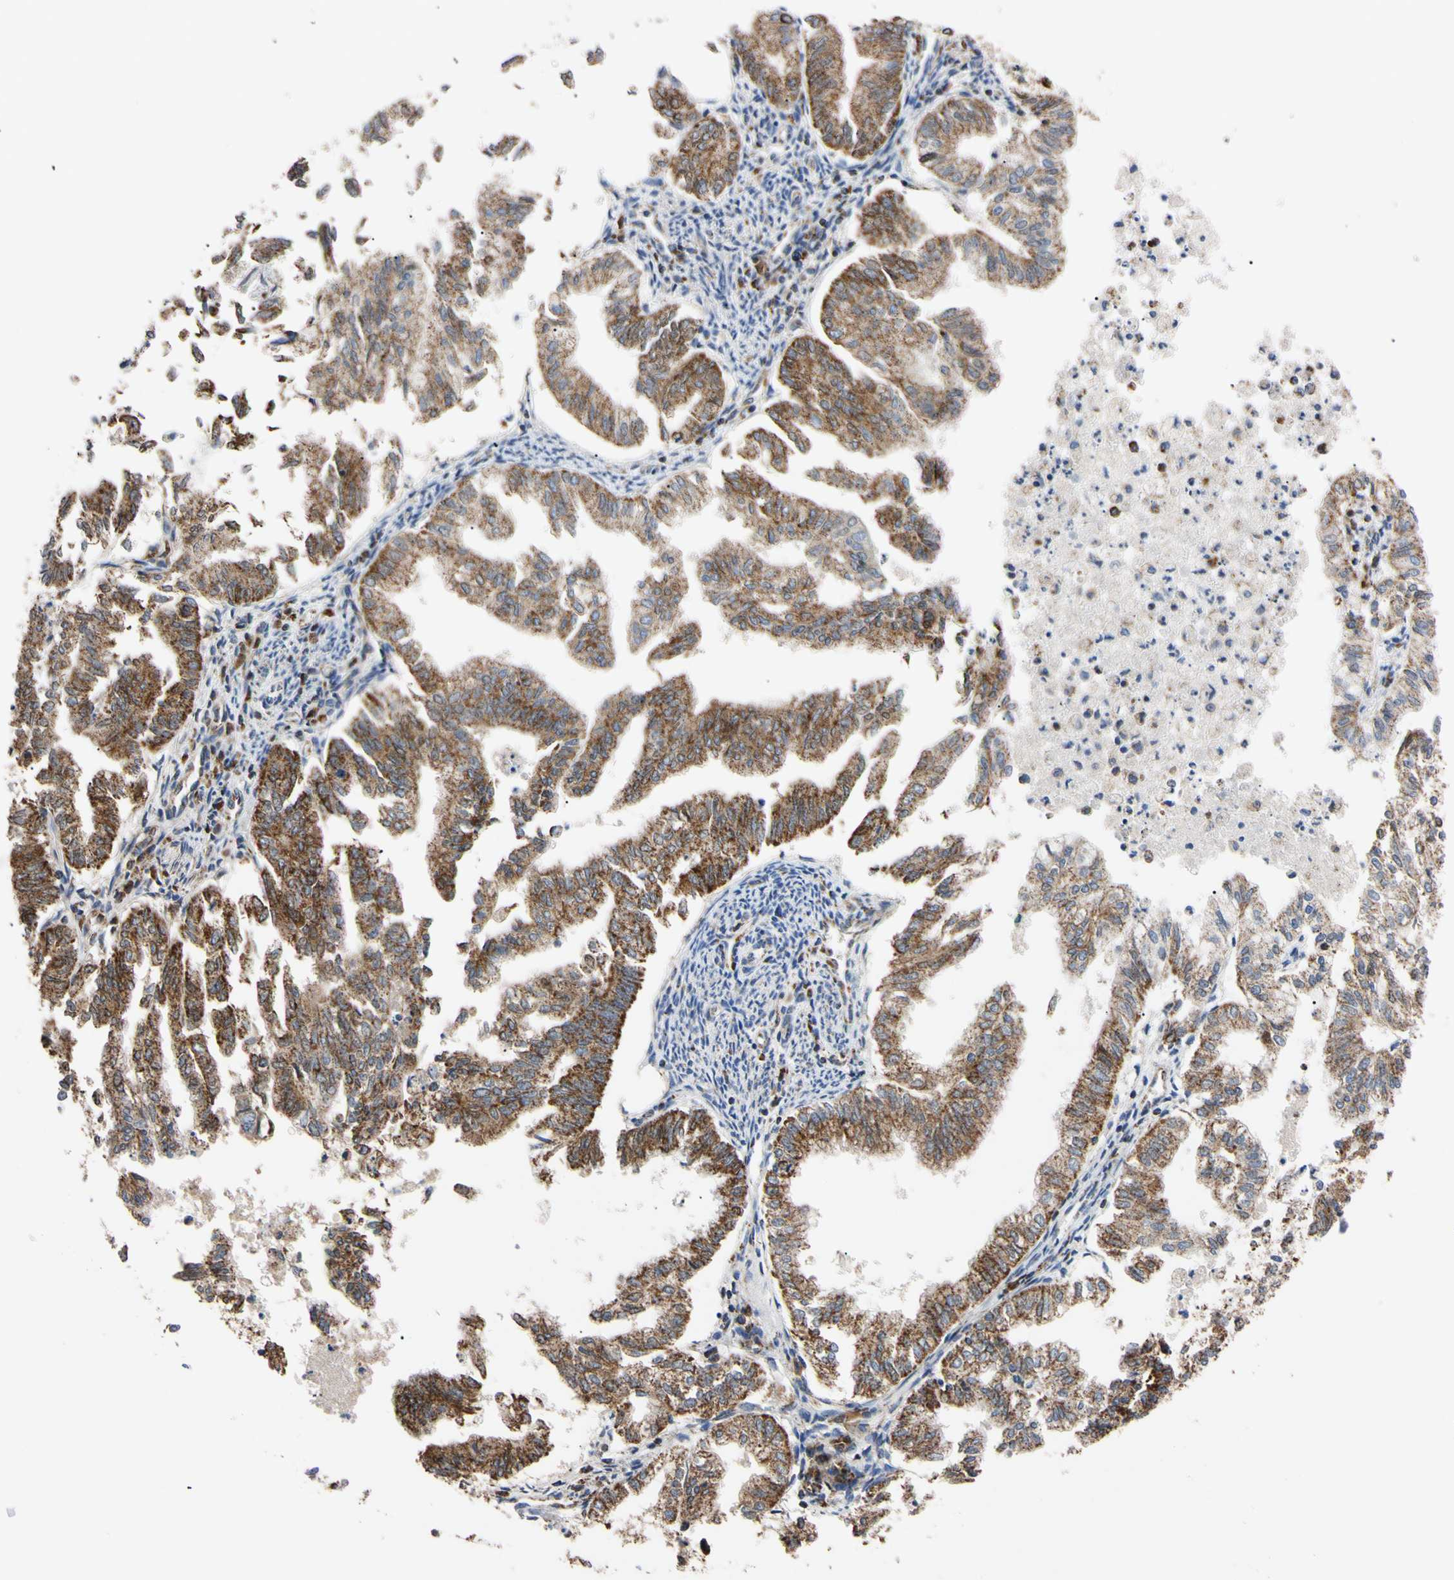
{"staining": {"intensity": "strong", "quantity": ">75%", "location": "cytoplasmic/membranous"}, "tissue": "endometrial cancer", "cell_type": "Tumor cells", "image_type": "cancer", "snomed": [{"axis": "morphology", "description": "Necrosis, NOS"}, {"axis": "morphology", "description": "Adenocarcinoma, NOS"}, {"axis": "topography", "description": "Endometrium"}], "caption": "IHC micrograph of endometrial adenocarcinoma stained for a protein (brown), which displays high levels of strong cytoplasmic/membranous positivity in about >75% of tumor cells.", "gene": "CLPP", "patient": {"sex": "female", "age": 79}}